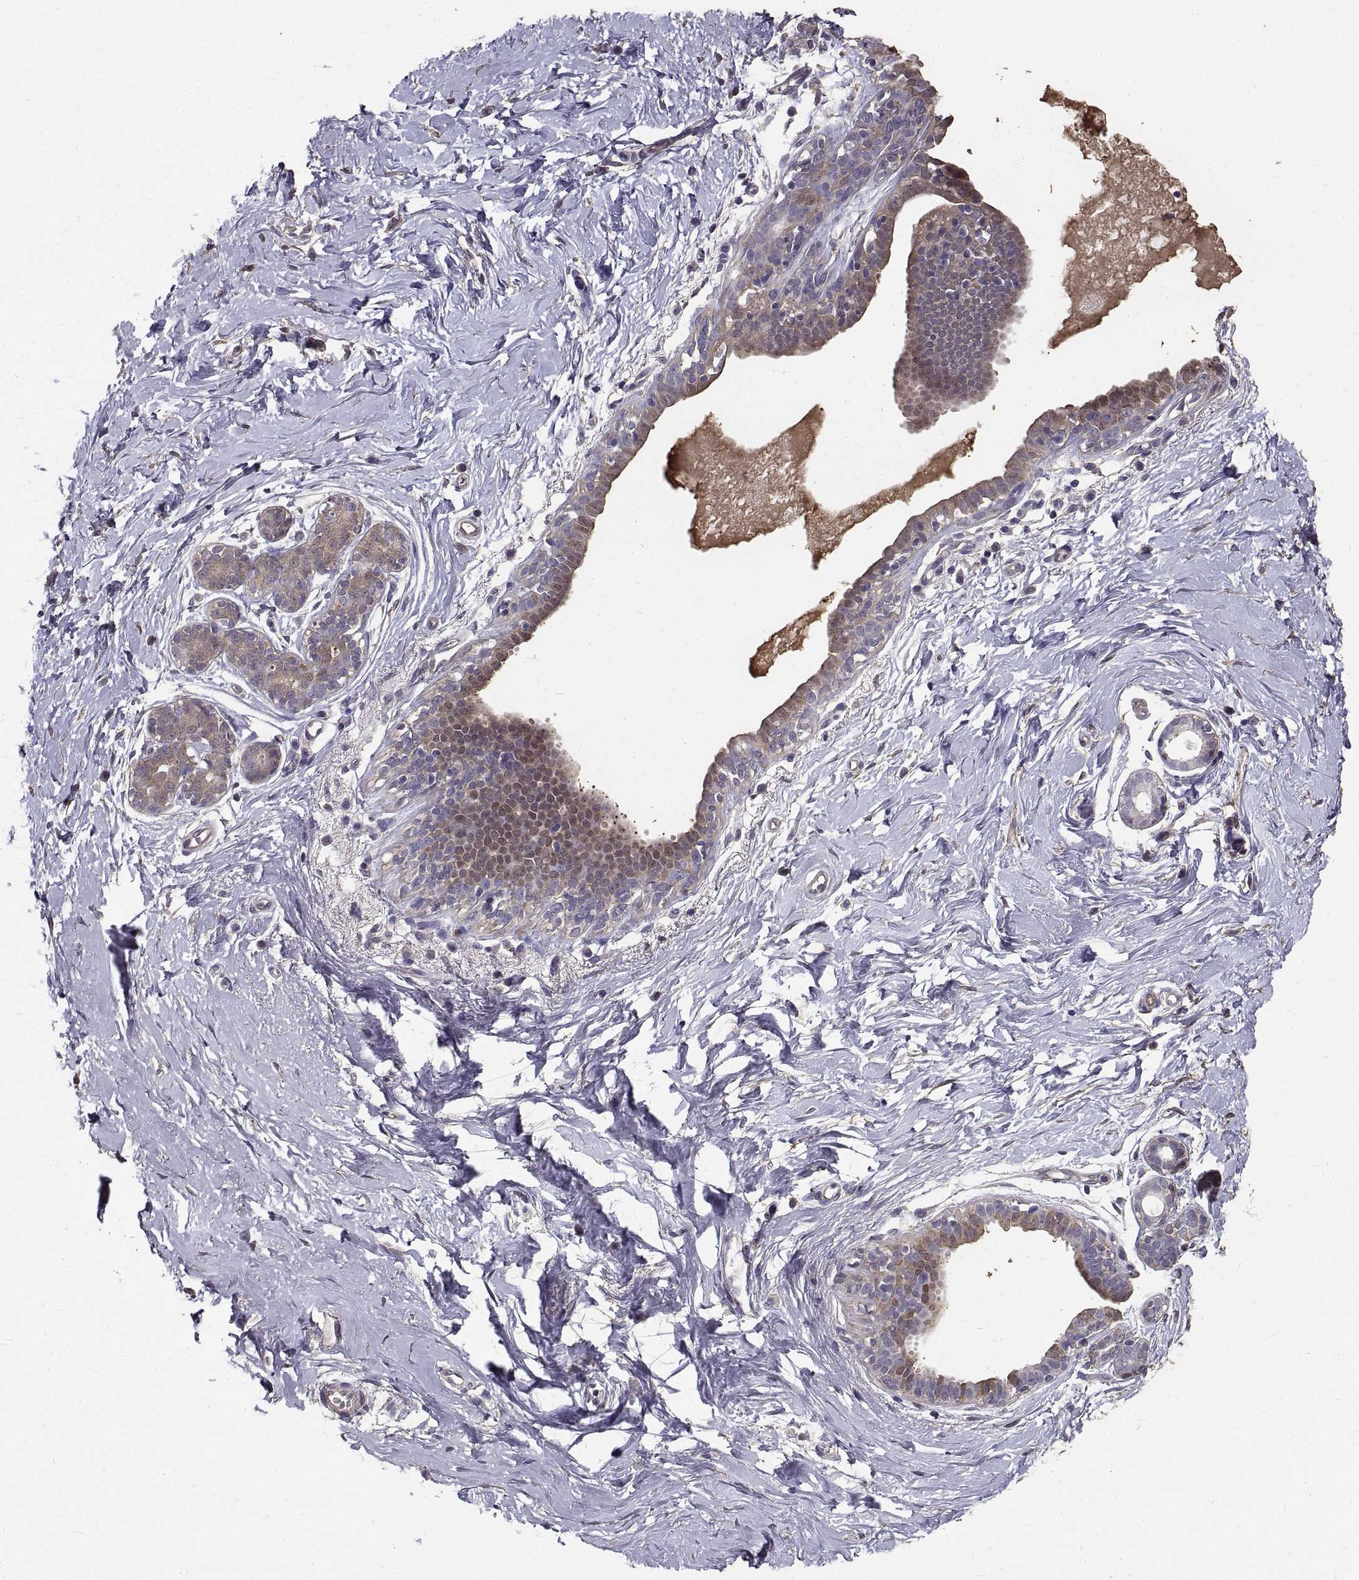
{"staining": {"intensity": "negative", "quantity": "none", "location": "none"}, "tissue": "breast", "cell_type": "Adipocytes", "image_type": "normal", "snomed": [{"axis": "morphology", "description": "Normal tissue, NOS"}, {"axis": "topography", "description": "Breast"}], "caption": "Immunohistochemistry of benign breast reveals no positivity in adipocytes. Nuclei are stained in blue.", "gene": "PEA15", "patient": {"sex": "female", "age": 37}}